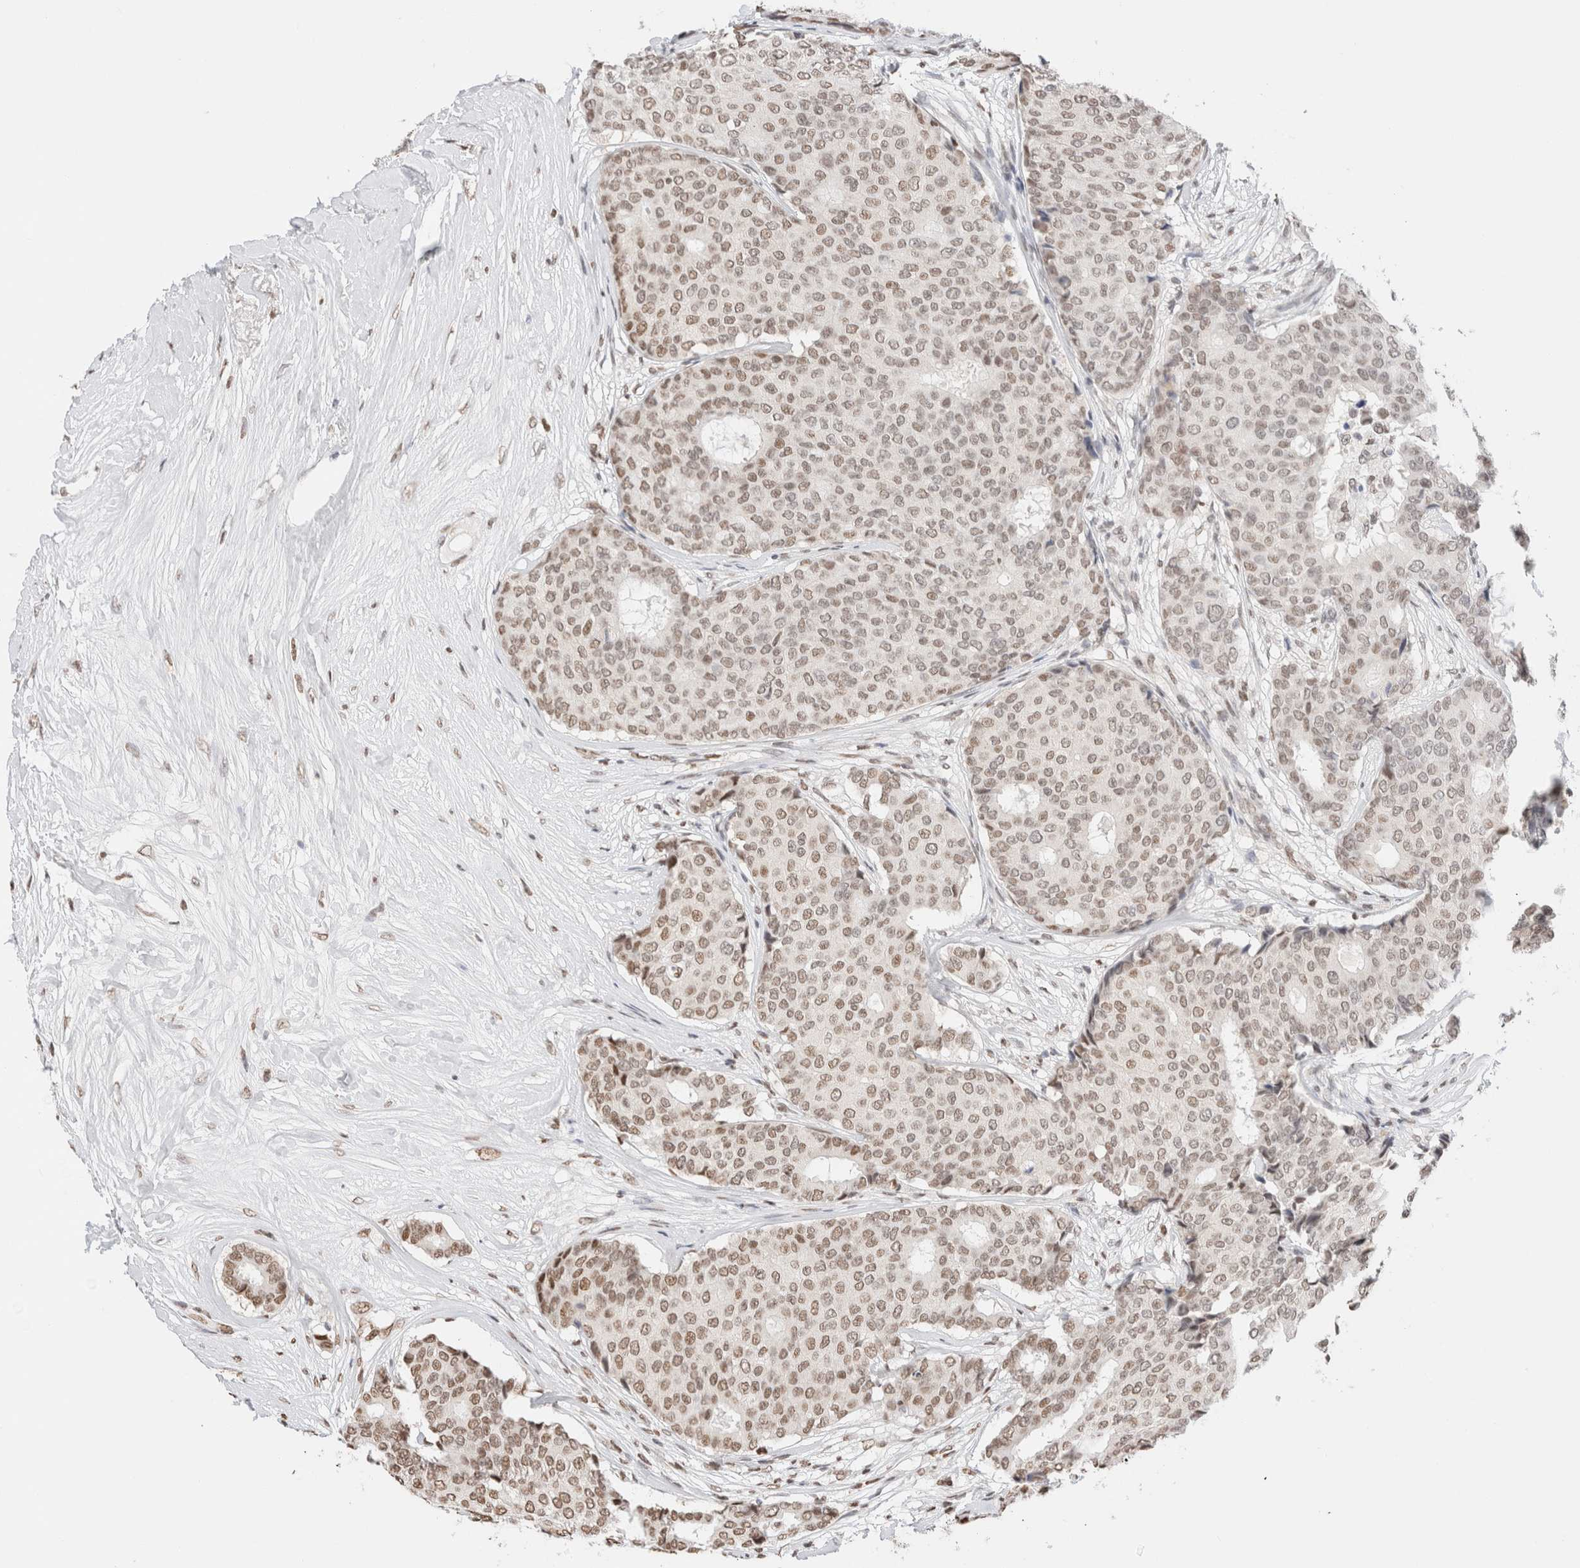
{"staining": {"intensity": "moderate", "quantity": "25%-75%", "location": "nuclear"}, "tissue": "breast cancer", "cell_type": "Tumor cells", "image_type": "cancer", "snomed": [{"axis": "morphology", "description": "Duct carcinoma"}, {"axis": "topography", "description": "Breast"}], "caption": "IHC staining of breast cancer (intraductal carcinoma), which displays medium levels of moderate nuclear staining in about 25%-75% of tumor cells indicating moderate nuclear protein staining. The staining was performed using DAB (brown) for protein detection and nuclei were counterstained in hematoxylin (blue).", "gene": "SUPT3H", "patient": {"sex": "female", "age": 75}}